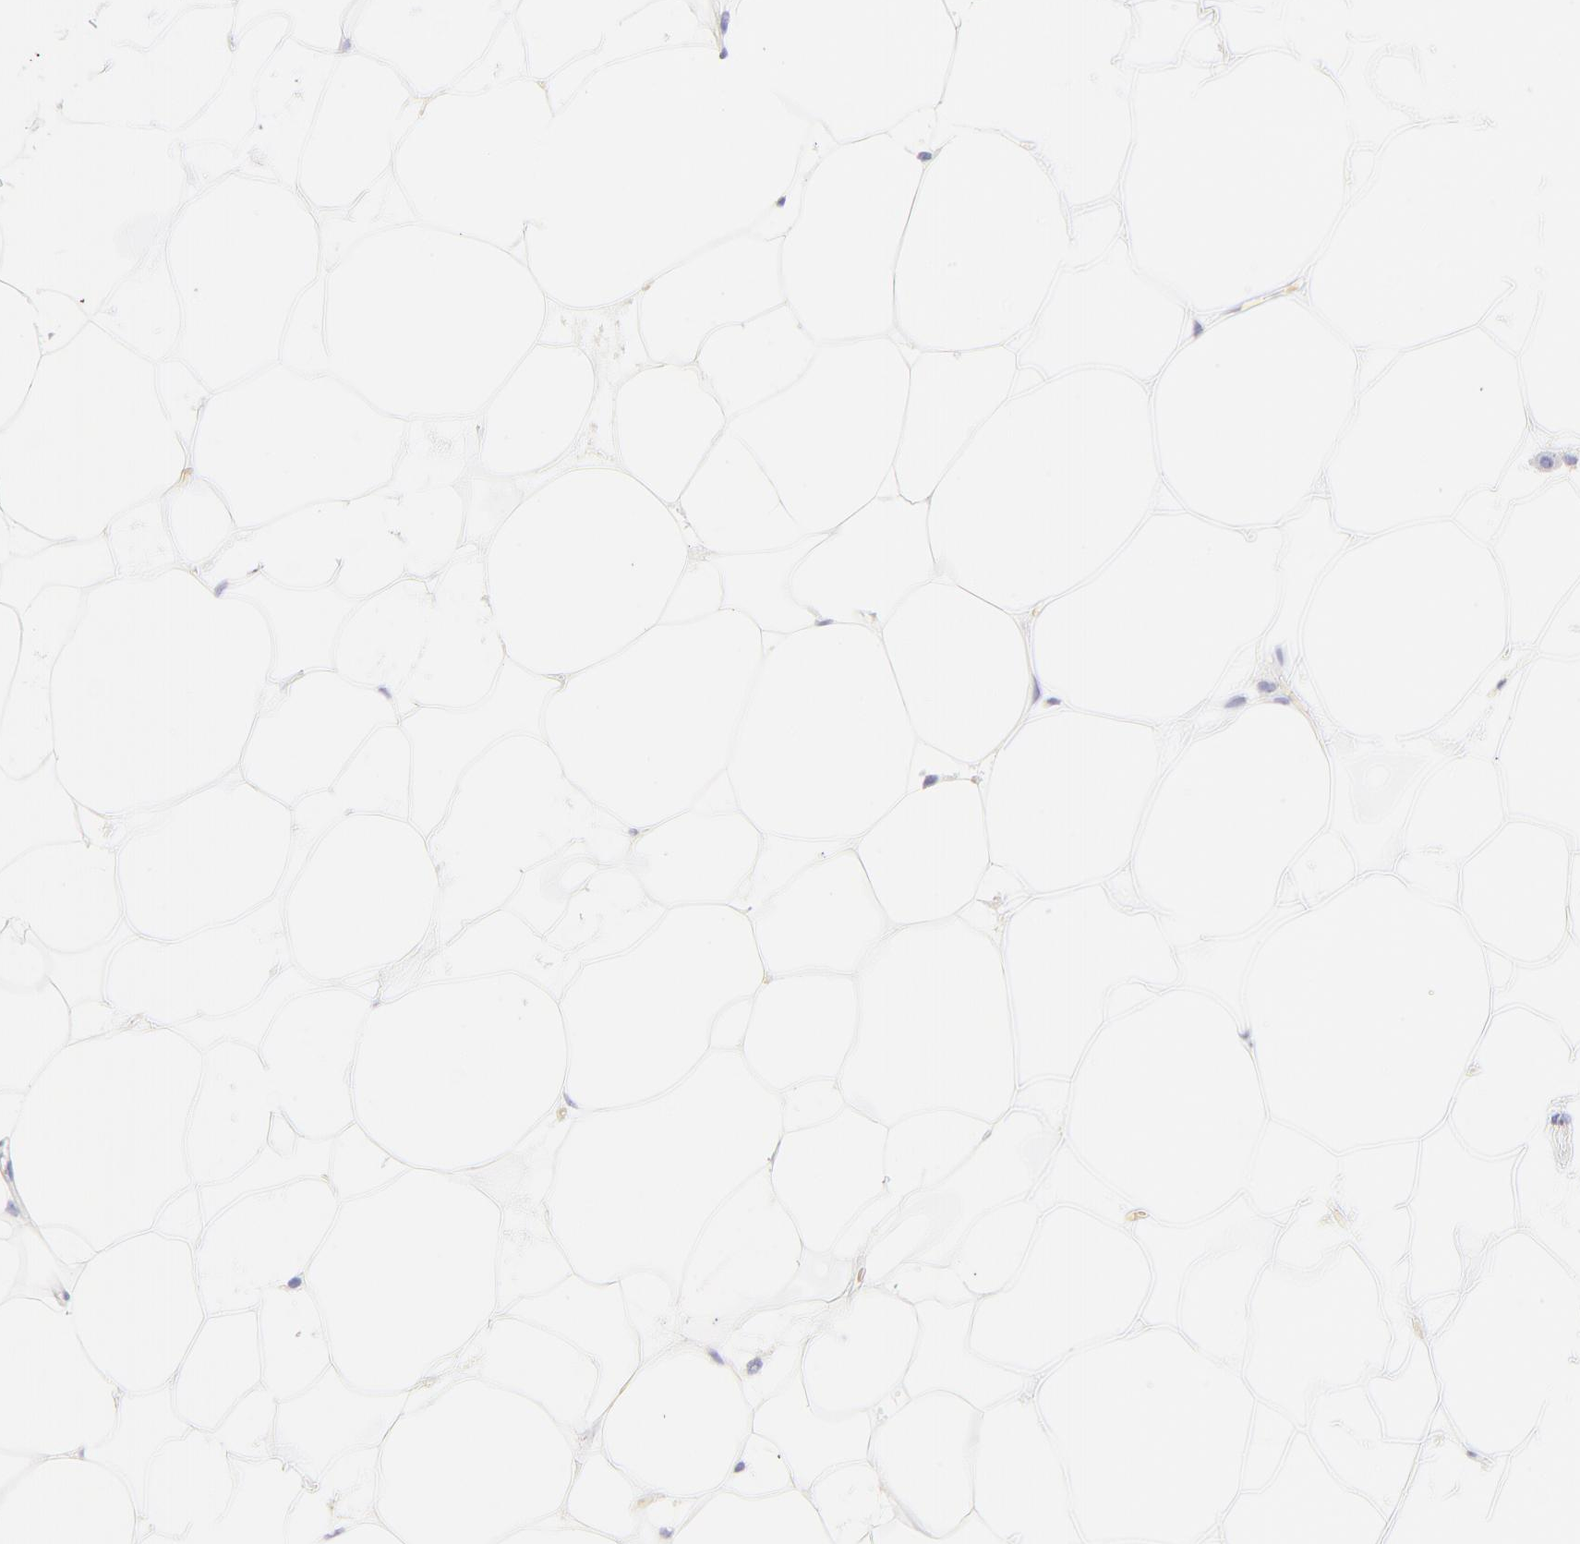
{"staining": {"intensity": "negative", "quantity": "none", "location": "none"}, "tissue": "adipose tissue", "cell_type": "Adipocytes", "image_type": "normal", "snomed": [{"axis": "morphology", "description": "Normal tissue, NOS"}, {"axis": "morphology", "description": "Duct carcinoma"}, {"axis": "topography", "description": "Breast"}, {"axis": "topography", "description": "Adipose tissue"}], "caption": "DAB (3,3'-diaminobenzidine) immunohistochemical staining of normal adipose tissue demonstrates no significant expression in adipocytes.", "gene": "FRMPD3", "patient": {"sex": "female", "age": 37}}